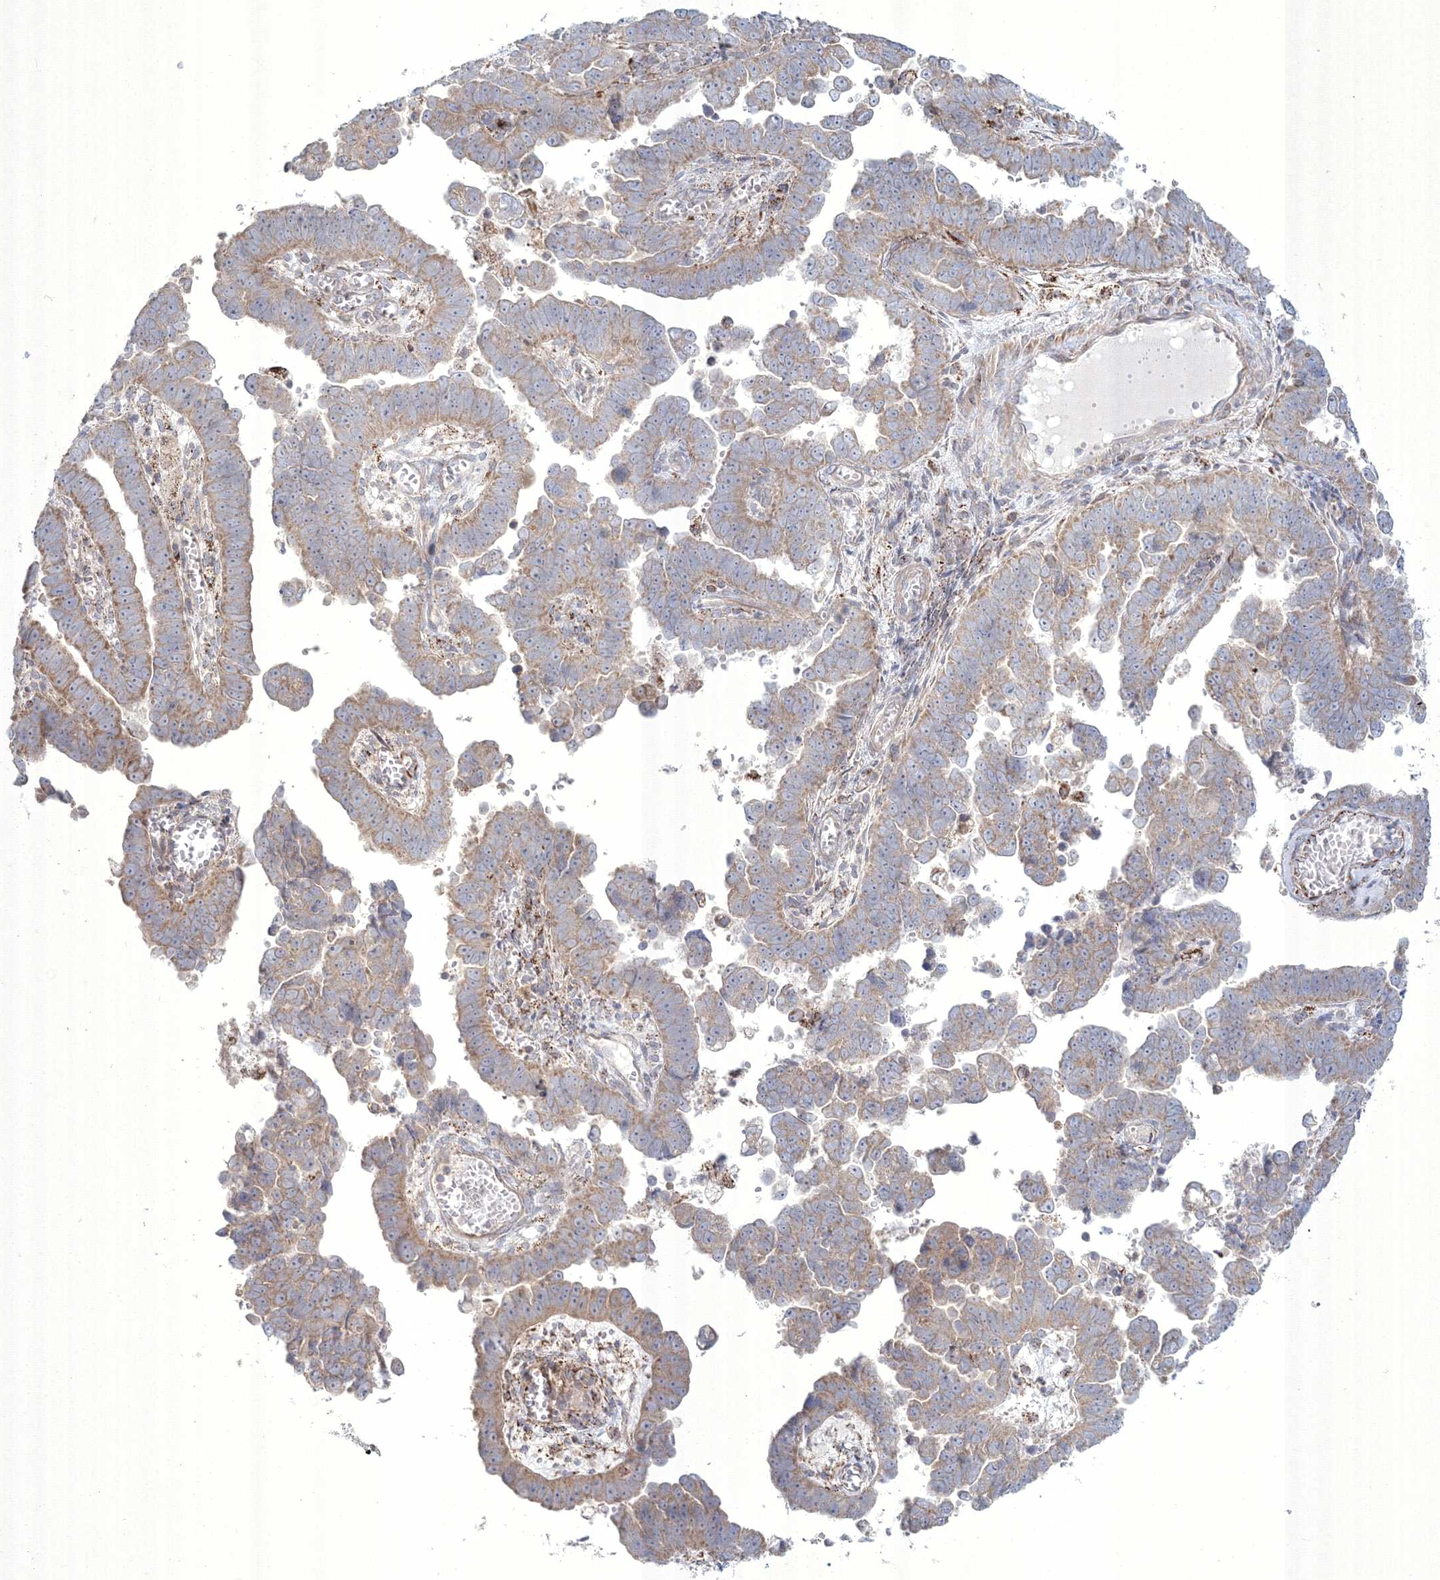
{"staining": {"intensity": "moderate", "quantity": "25%-75%", "location": "cytoplasmic/membranous"}, "tissue": "endometrial cancer", "cell_type": "Tumor cells", "image_type": "cancer", "snomed": [{"axis": "morphology", "description": "Adenocarcinoma, NOS"}, {"axis": "topography", "description": "Endometrium"}], "caption": "IHC (DAB (3,3'-diaminobenzidine)) staining of human endometrial cancer demonstrates moderate cytoplasmic/membranous protein positivity in approximately 25%-75% of tumor cells. (Brightfield microscopy of DAB IHC at high magnification).", "gene": "WDR49", "patient": {"sex": "female", "age": 75}}